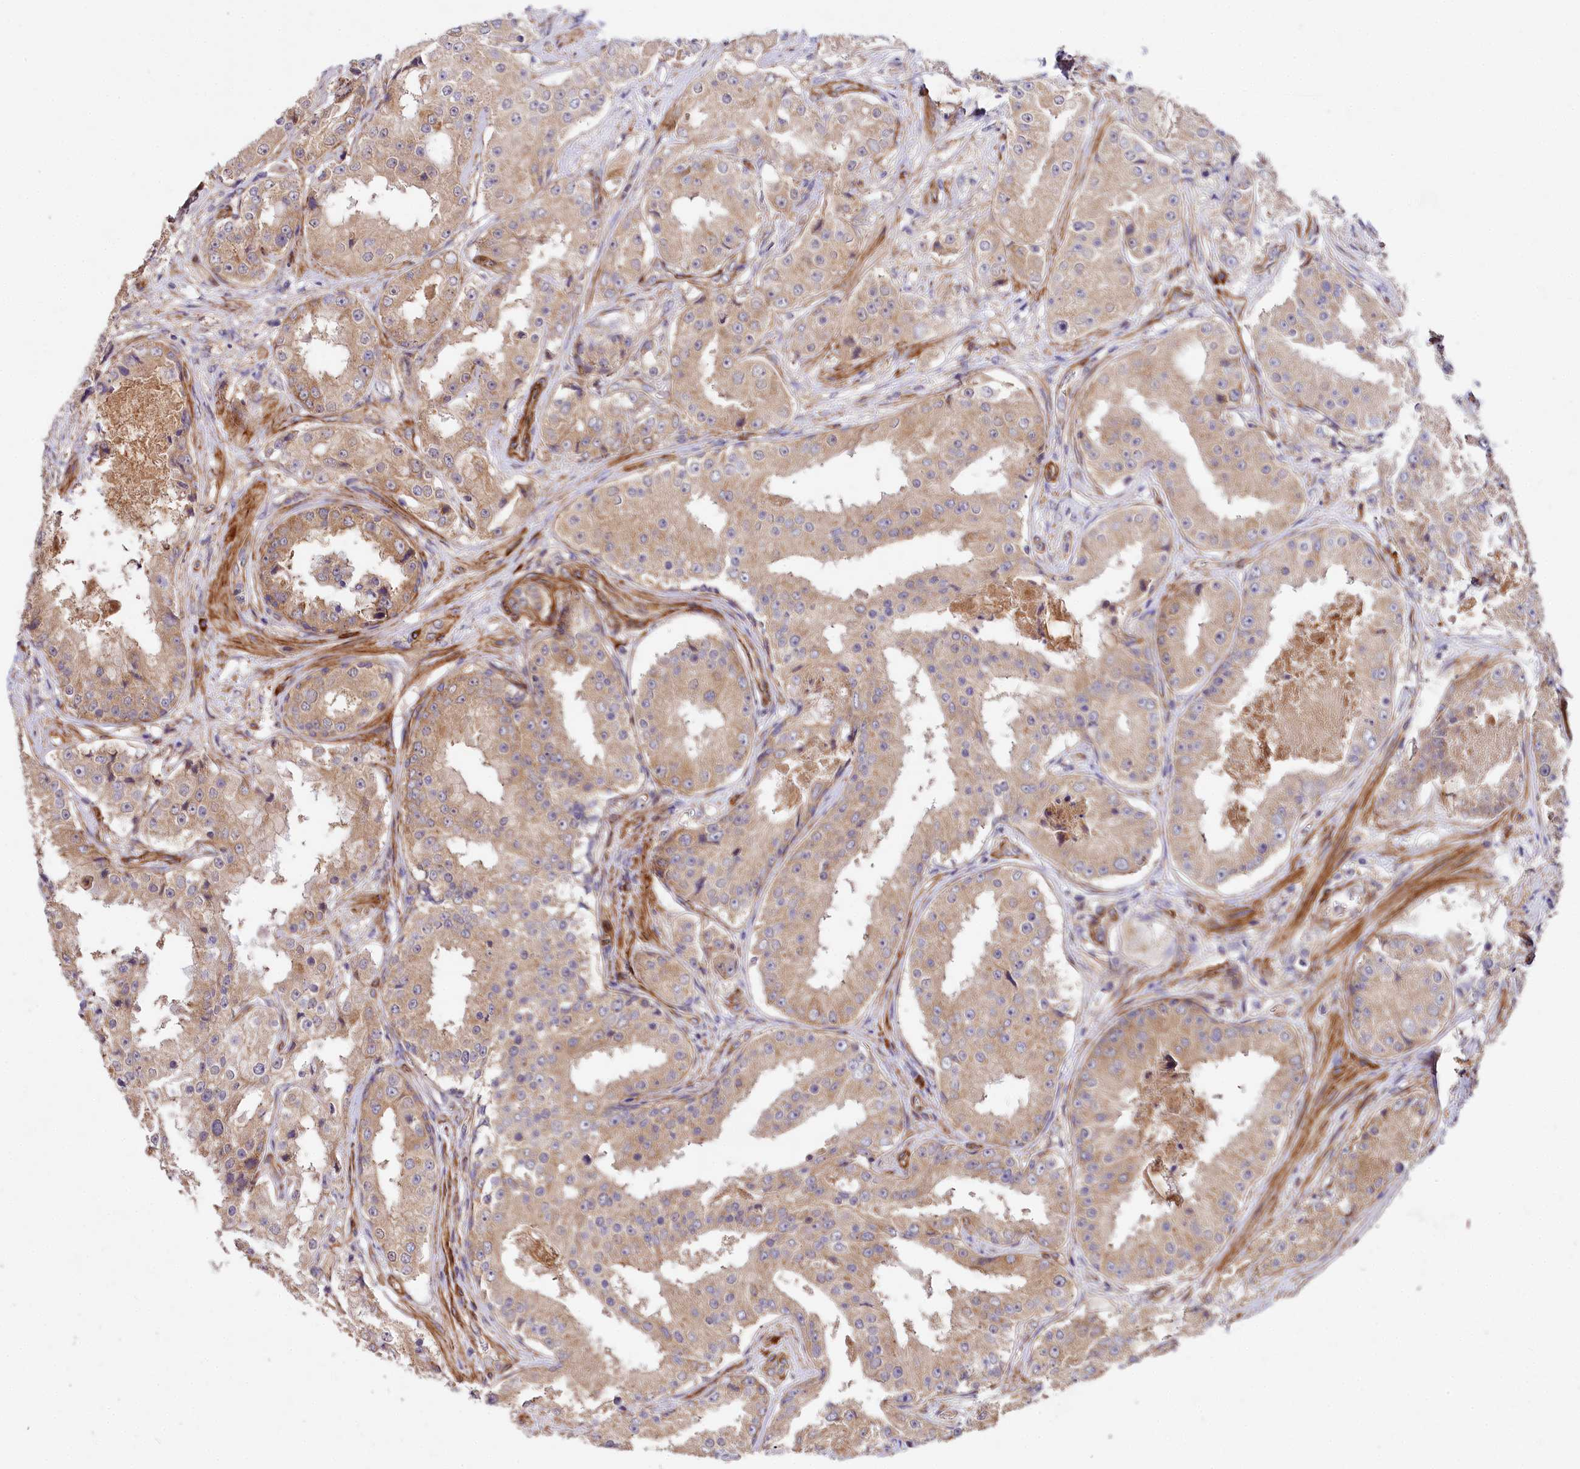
{"staining": {"intensity": "moderate", "quantity": ">75%", "location": "cytoplasmic/membranous"}, "tissue": "prostate cancer", "cell_type": "Tumor cells", "image_type": "cancer", "snomed": [{"axis": "morphology", "description": "Adenocarcinoma, High grade"}, {"axis": "topography", "description": "Prostate"}], "caption": "Immunohistochemistry of prostate cancer (adenocarcinoma (high-grade)) shows medium levels of moderate cytoplasmic/membranous positivity in about >75% of tumor cells. Using DAB (3,3'-diaminobenzidine) (brown) and hematoxylin (blue) stains, captured at high magnification using brightfield microscopy.", "gene": "SPATS2", "patient": {"sex": "male", "age": 73}}